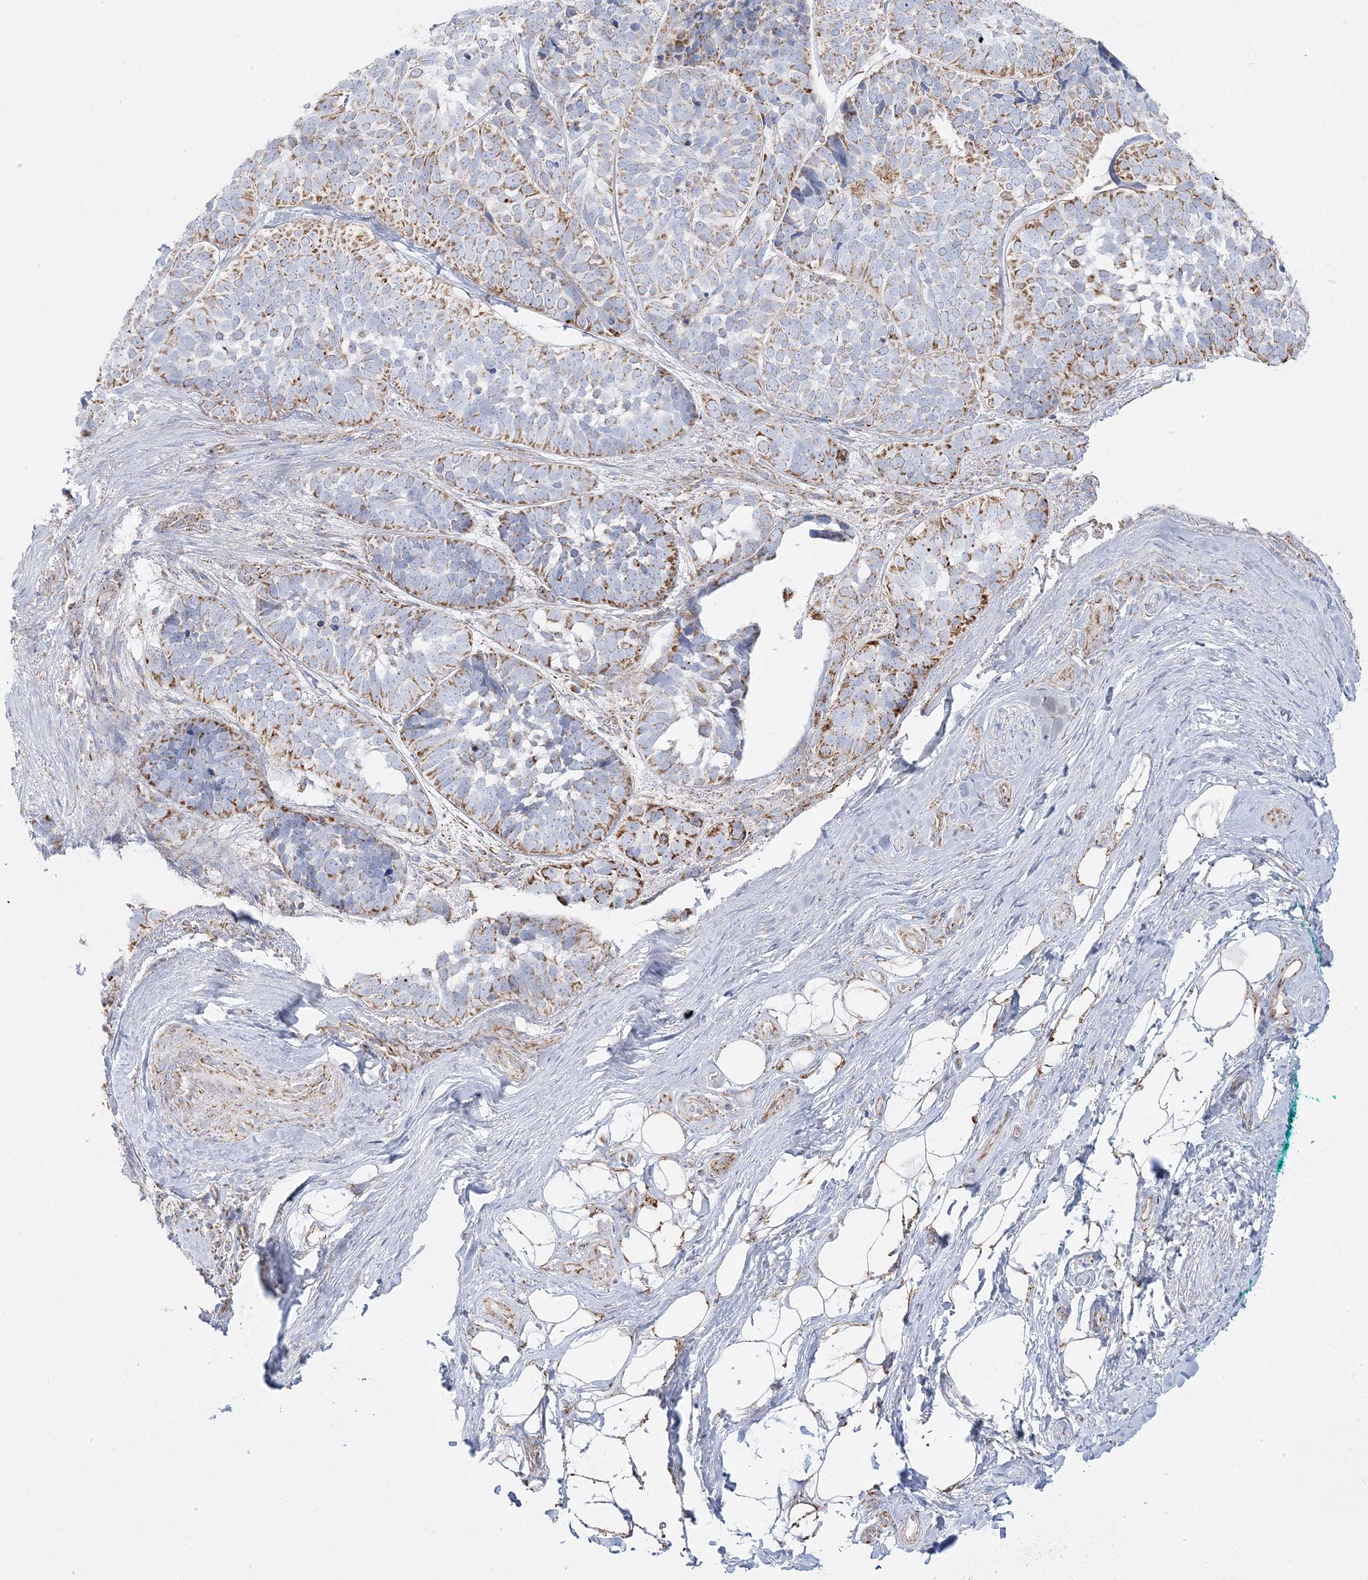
{"staining": {"intensity": "moderate", "quantity": "25%-75%", "location": "cytoplasmic/membranous"}, "tissue": "skin cancer", "cell_type": "Tumor cells", "image_type": "cancer", "snomed": [{"axis": "morphology", "description": "Basal cell carcinoma"}, {"axis": "topography", "description": "Skin"}], "caption": "This histopathology image demonstrates immunohistochemistry (IHC) staining of skin basal cell carcinoma, with medium moderate cytoplasmic/membranous expression in about 25%-75% of tumor cells.", "gene": "PCCB", "patient": {"sex": "male", "age": 62}}